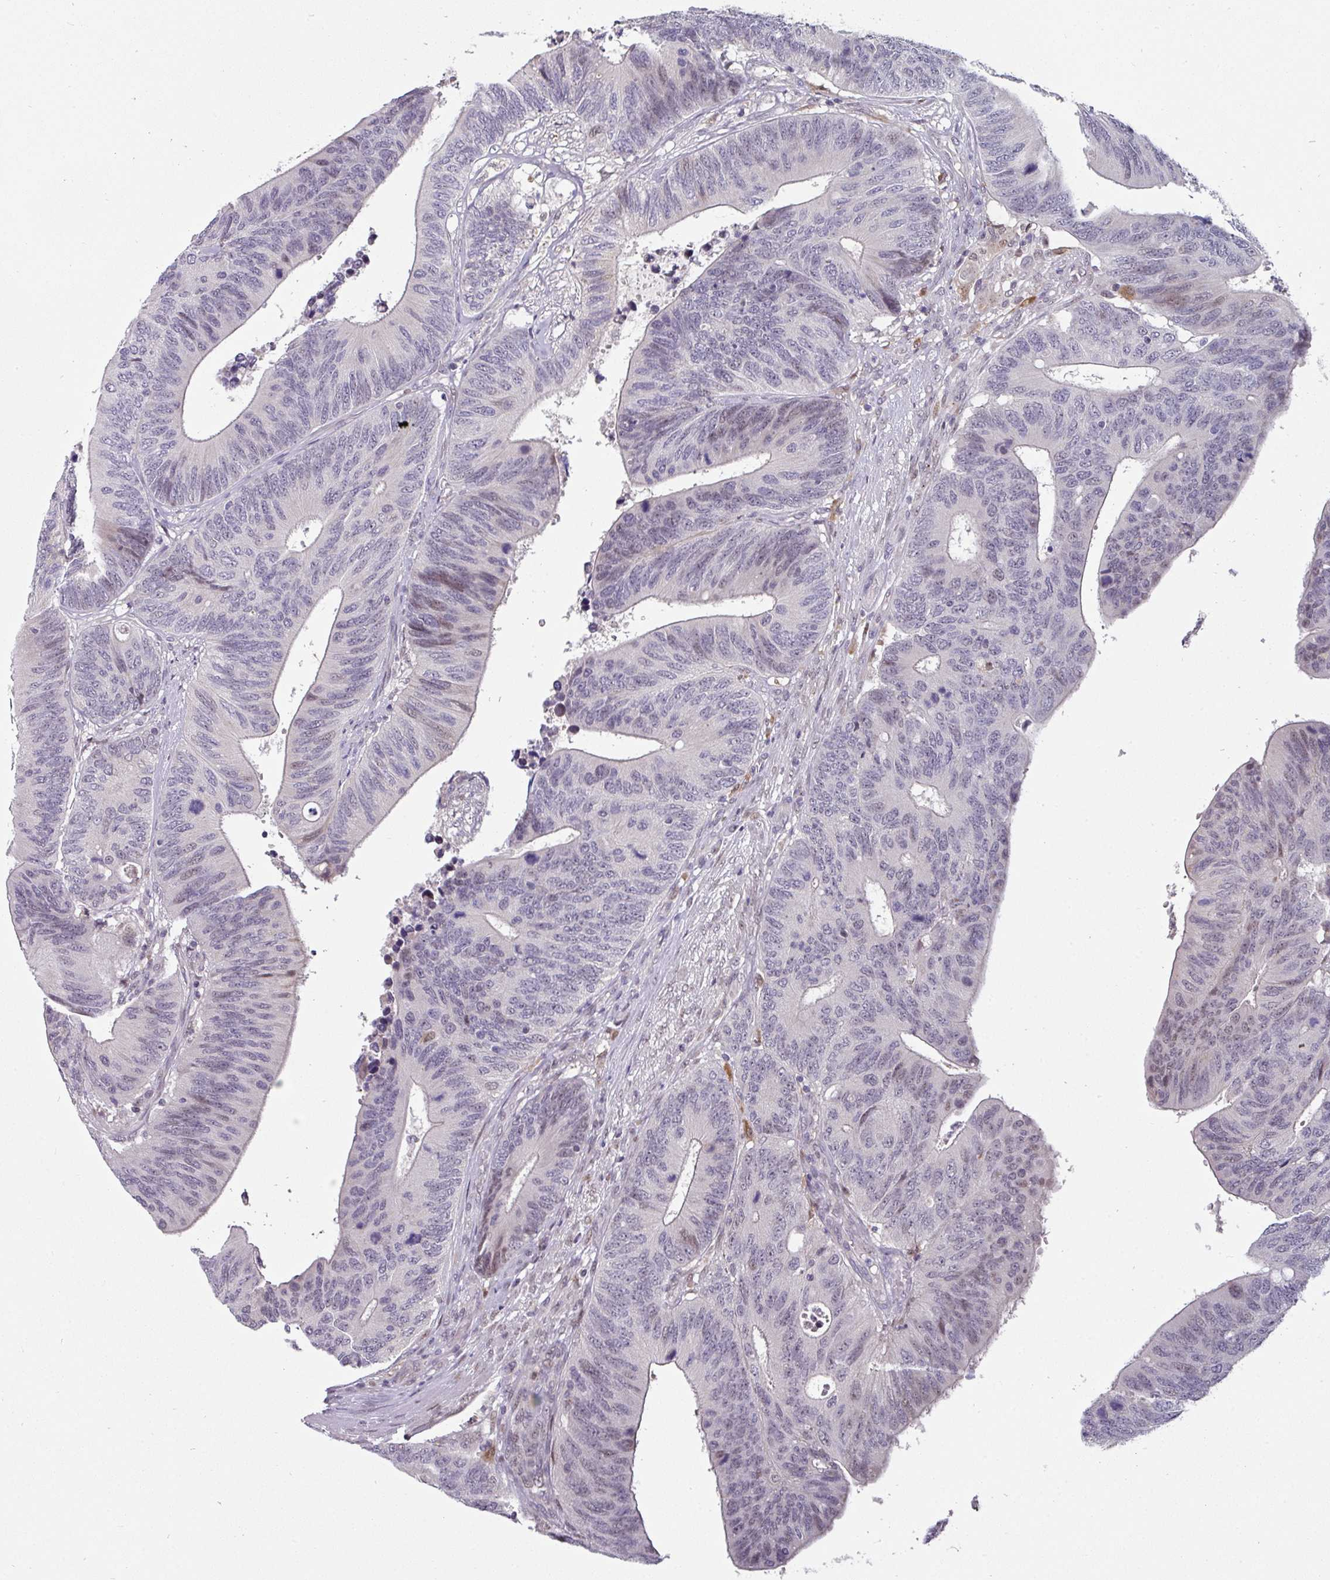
{"staining": {"intensity": "weak", "quantity": "<25%", "location": "nuclear"}, "tissue": "colorectal cancer", "cell_type": "Tumor cells", "image_type": "cancer", "snomed": [{"axis": "morphology", "description": "Adenocarcinoma, NOS"}, {"axis": "topography", "description": "Colon"}], "caption": "Immunohistochemistry (IHC) of human adenocarcinoma (colorectal) exhibits no positivity in tumor cells.", "gene": "SWSAP1", "patient": {"sex": "male", "age": 87}}